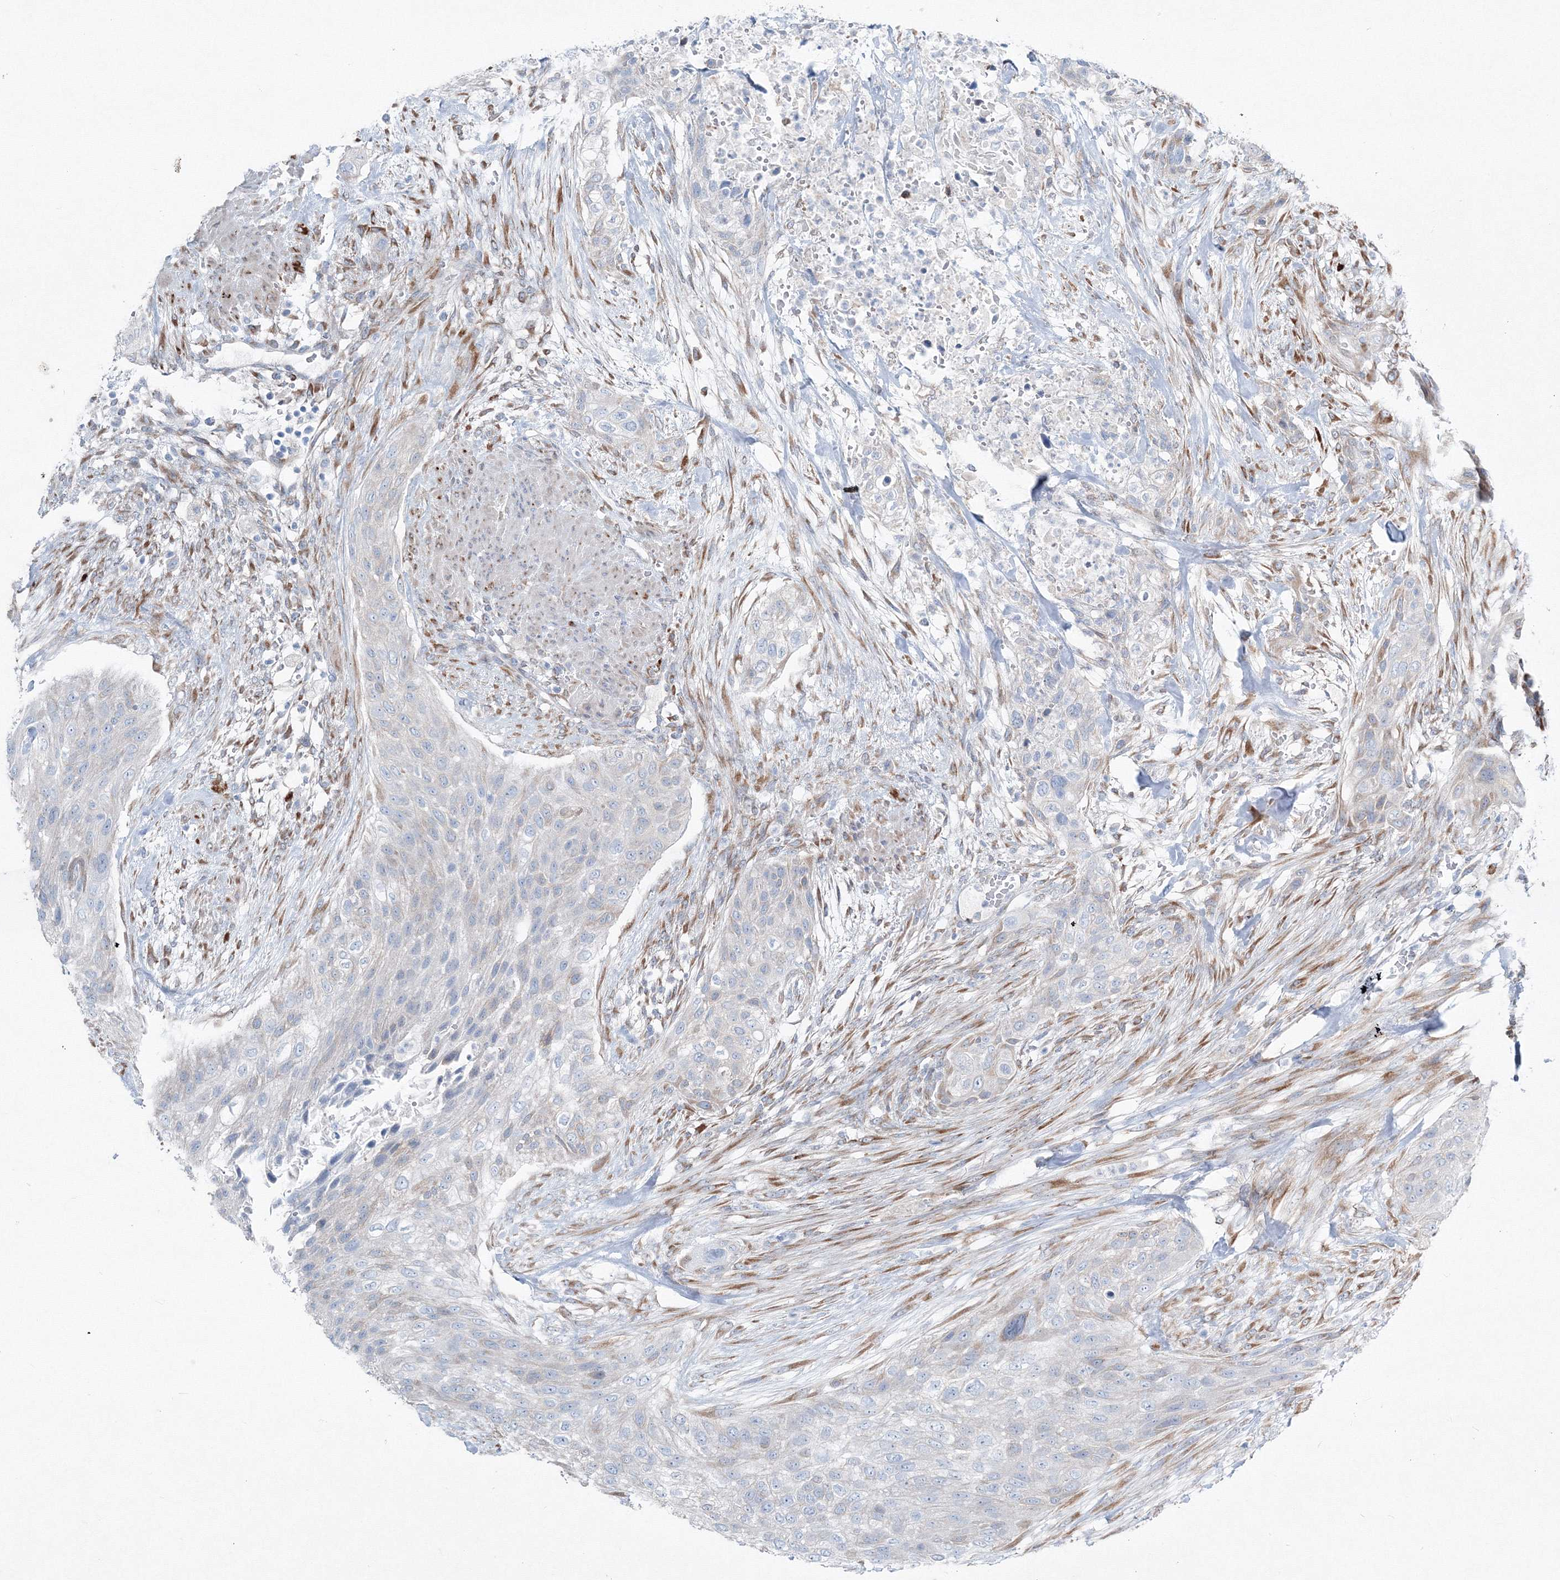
{"staining": {"intensity": "negative", "quantity": "none", "location": "none"}, "tissue": "urothelial cancer", "cell_type": "Tumor cells", "image_type": "cancer", "snomed": [{"axis": "morphology", "description": "Urothelial carcinoma, High grade"}, {"axis": "topography", "description": "Urinary bladder"}], "caption": "Immunohistochemical staining of human urothelial cancer displays no significant expression in tumor cells.", "gene": "RCN1", "patient": {"sex": "male", "age": 35}}